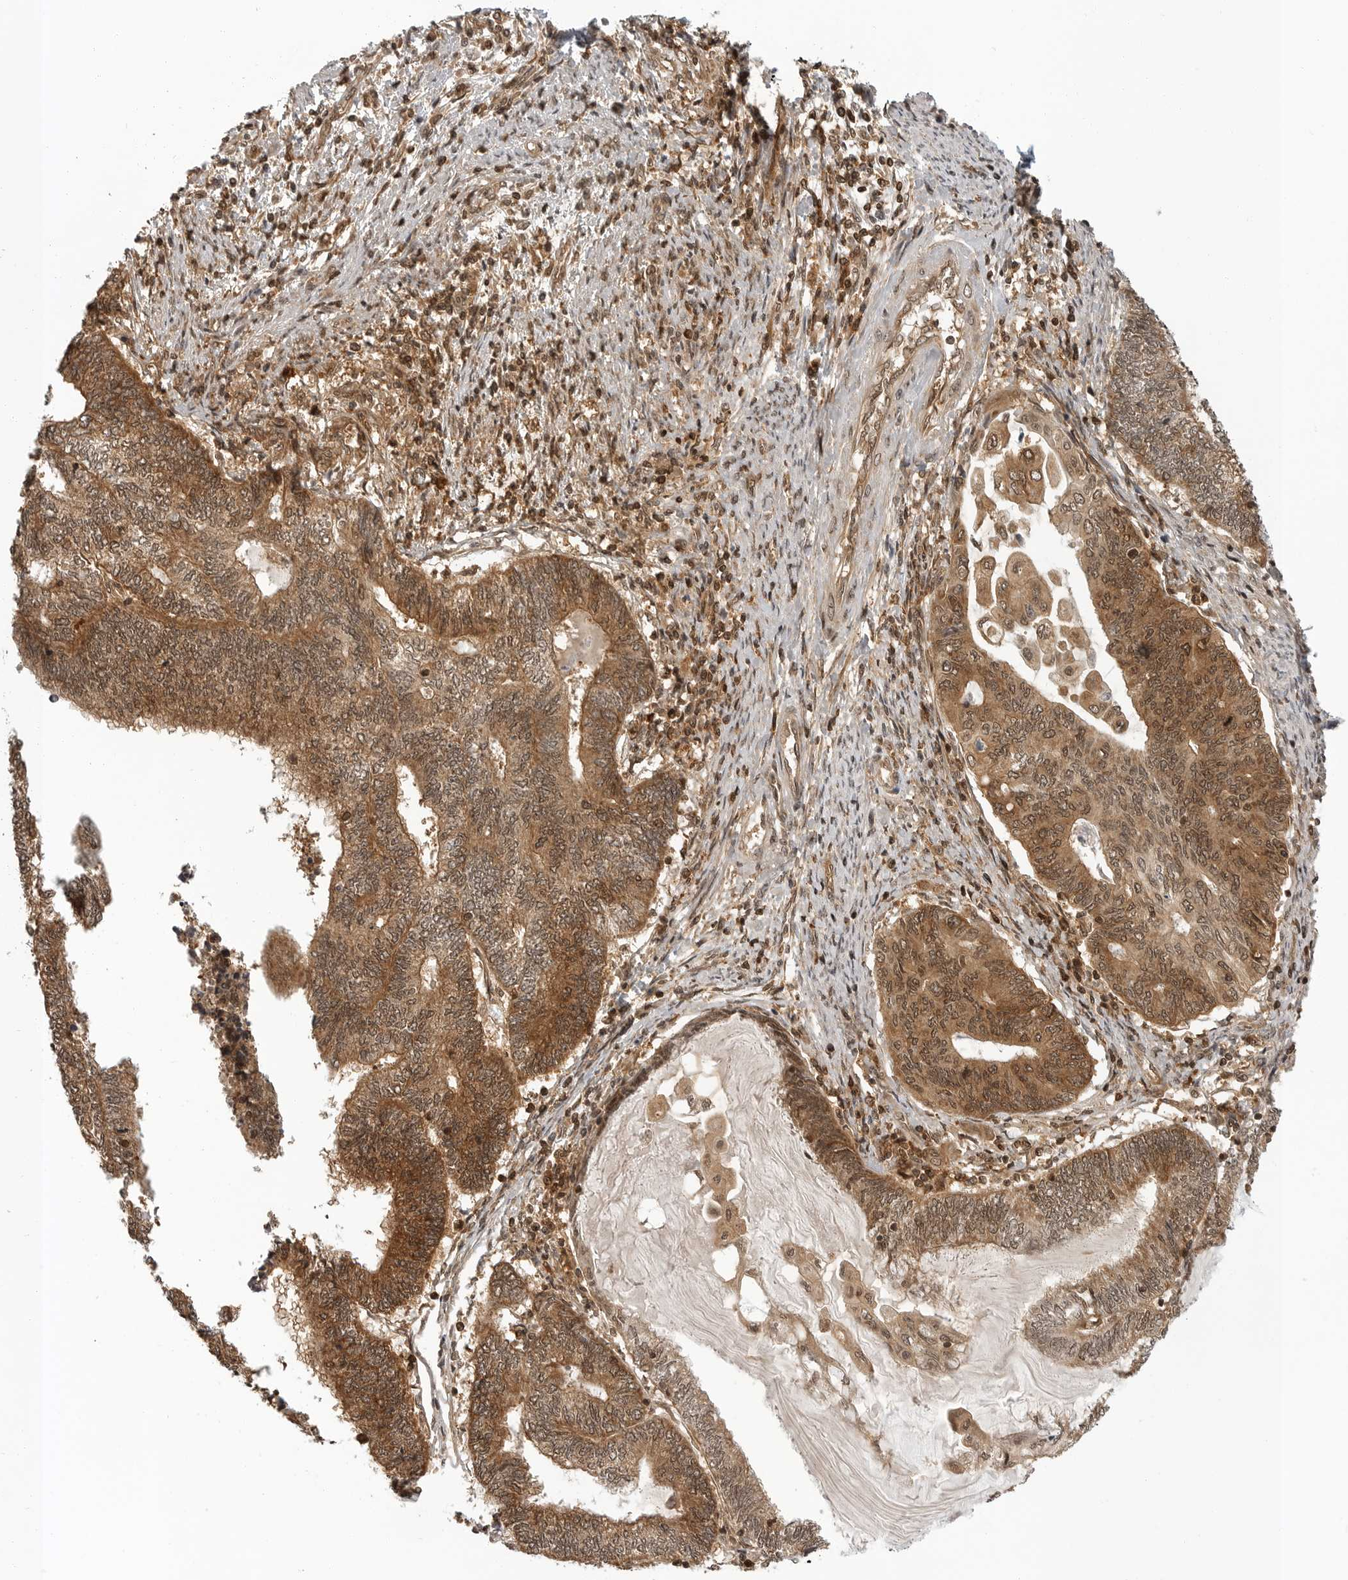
{"staining": {"intensity": "strong", "quantity": "25%-75%", "location": "cytoplasmic/membranous,nuclear"}, "tissue": "endometrial cancer", "cell_type": "Tumor cells", "image_type": "cancer", "snomed": [{"axis": "morphology", "description": "Adenocarcinoma, NOS"}, {"axis": "topography", "description": "Uterus"}, {"axis": "topography", "description": "Endometrium"}], "caption": "A micrograph of endometrial cancer (adenocarcinoma) stained for a protein reveals strong cytoplasmic/membranous and nuclear brown staining in tumor cells.", "gene": "SZRD1", "patient": {"sex": "female", "age": 70}}